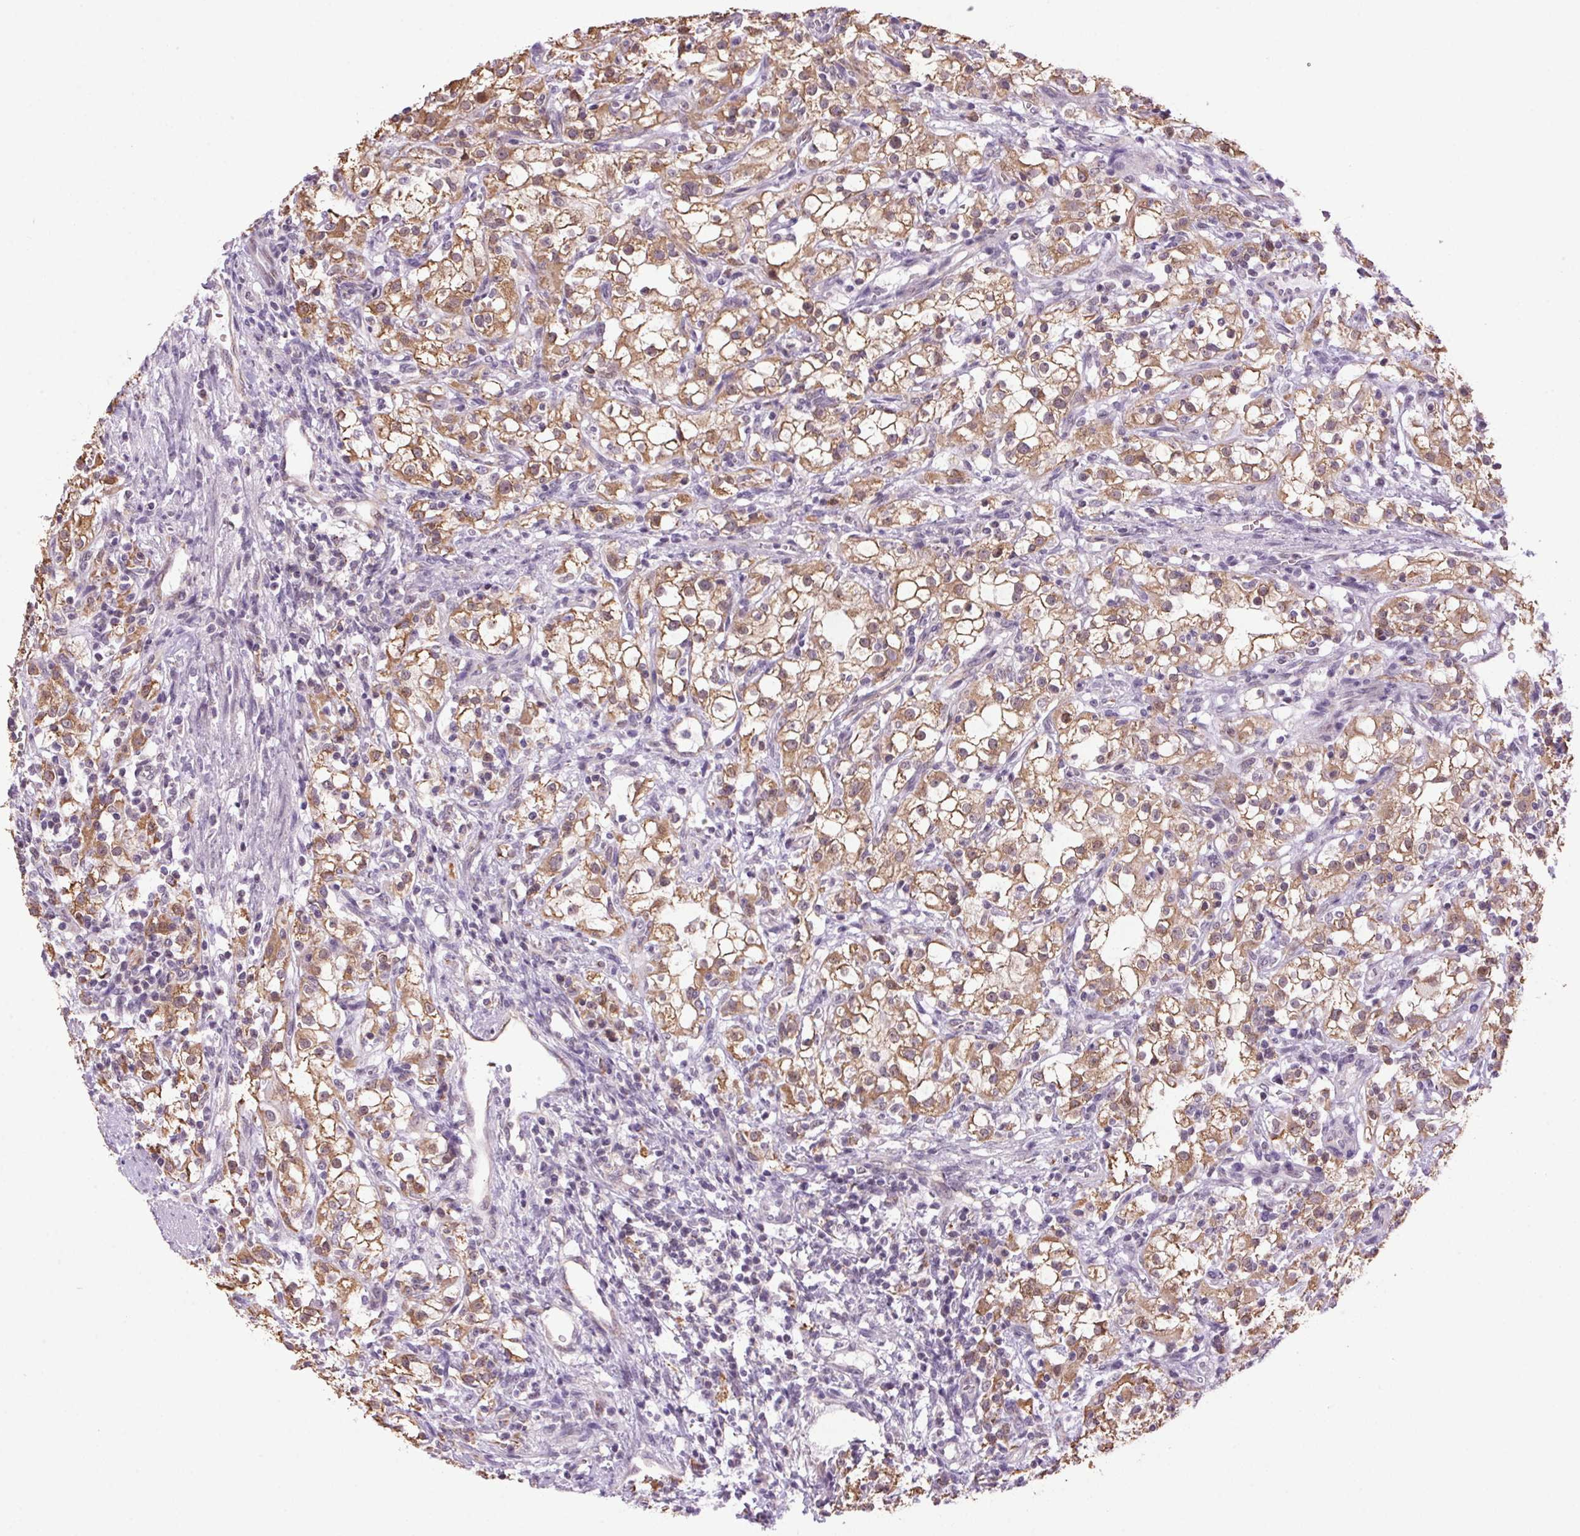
{"staining": {"intensity": "moderate", "quantity": ">75%", "location": "cytoplasmic/membranous"}, "tissue": "renal cancer", "cell_type": "Tumor cells", "image_type": "cancer", "snomed": [{"axis": "morphology", "description": "Adenocarcinoma, NOS"}, {"axis": "topography", "description": "Kidney"}], "caption": "A medium amount of moderate cytoplasmic/membranous positivity is identified in about >75% of tumor cells in renal cancer (adenocarcinoma) tissue.", "gene": "AKR1E2", "patient": {"sex": "female", "age": 74}}